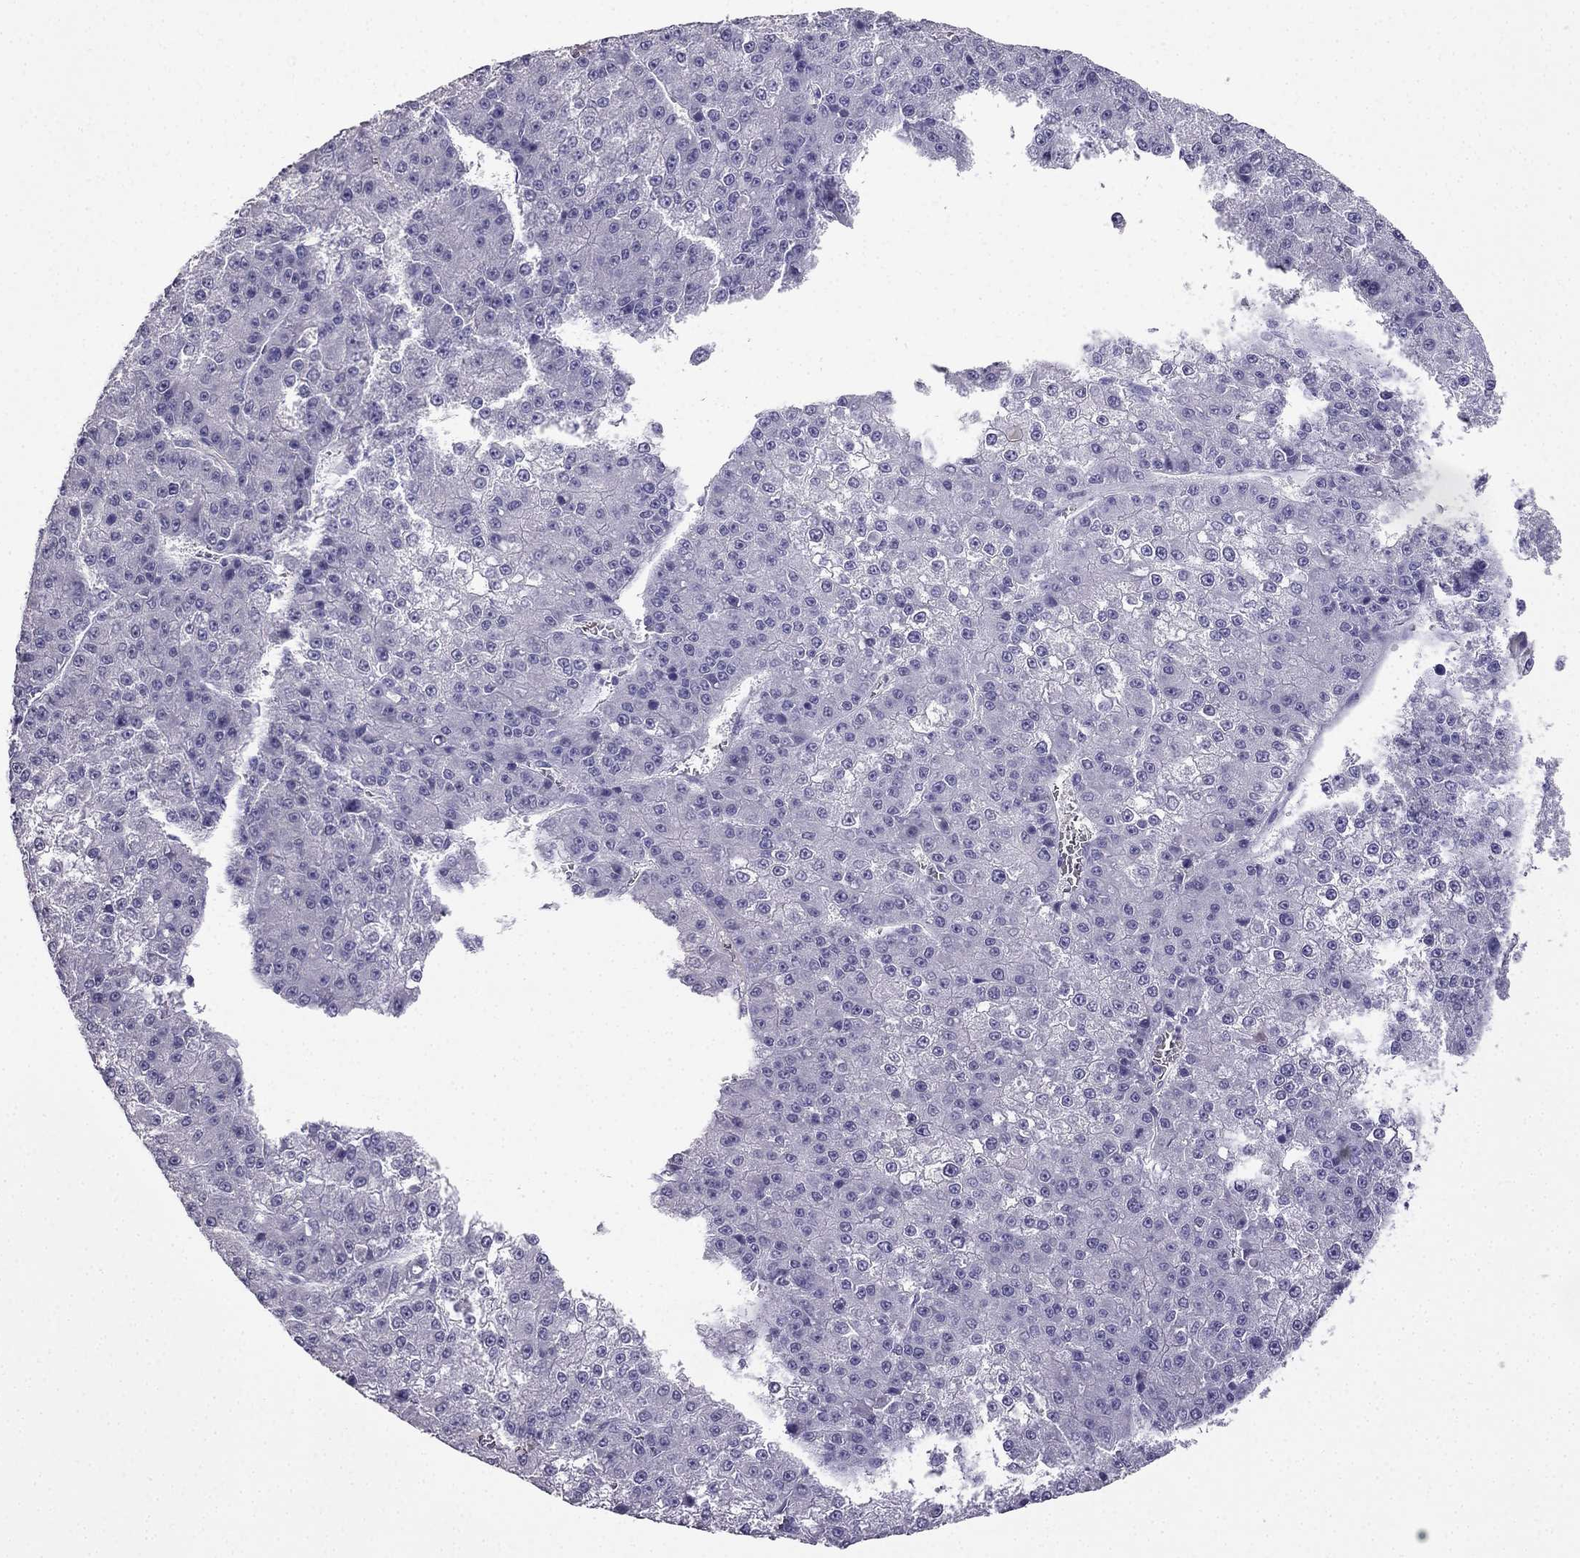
{"staining": {"intensity": "negative", "quantity": "none", "location": "none"}, "tissue": "liver cancer", "cell_type": "Tumor cells", "image_type": "cancer", "snomed": [{"axis": "morphology", "description": "Carcinoma, Hepatocellular, NOS"}, {"axis": "topography", "description": "Liver"}], "caption": "Immunohistochemistry micrograph of neoplastic tissue: liver cancer (hepatocellular carcinoma) stained with DAB (3,3'-diaminobenzidine) reveals no significant protein positivity in tumor cells.", "gene": "CDHR4", "patient": {"sex": "female", "age": 73}}